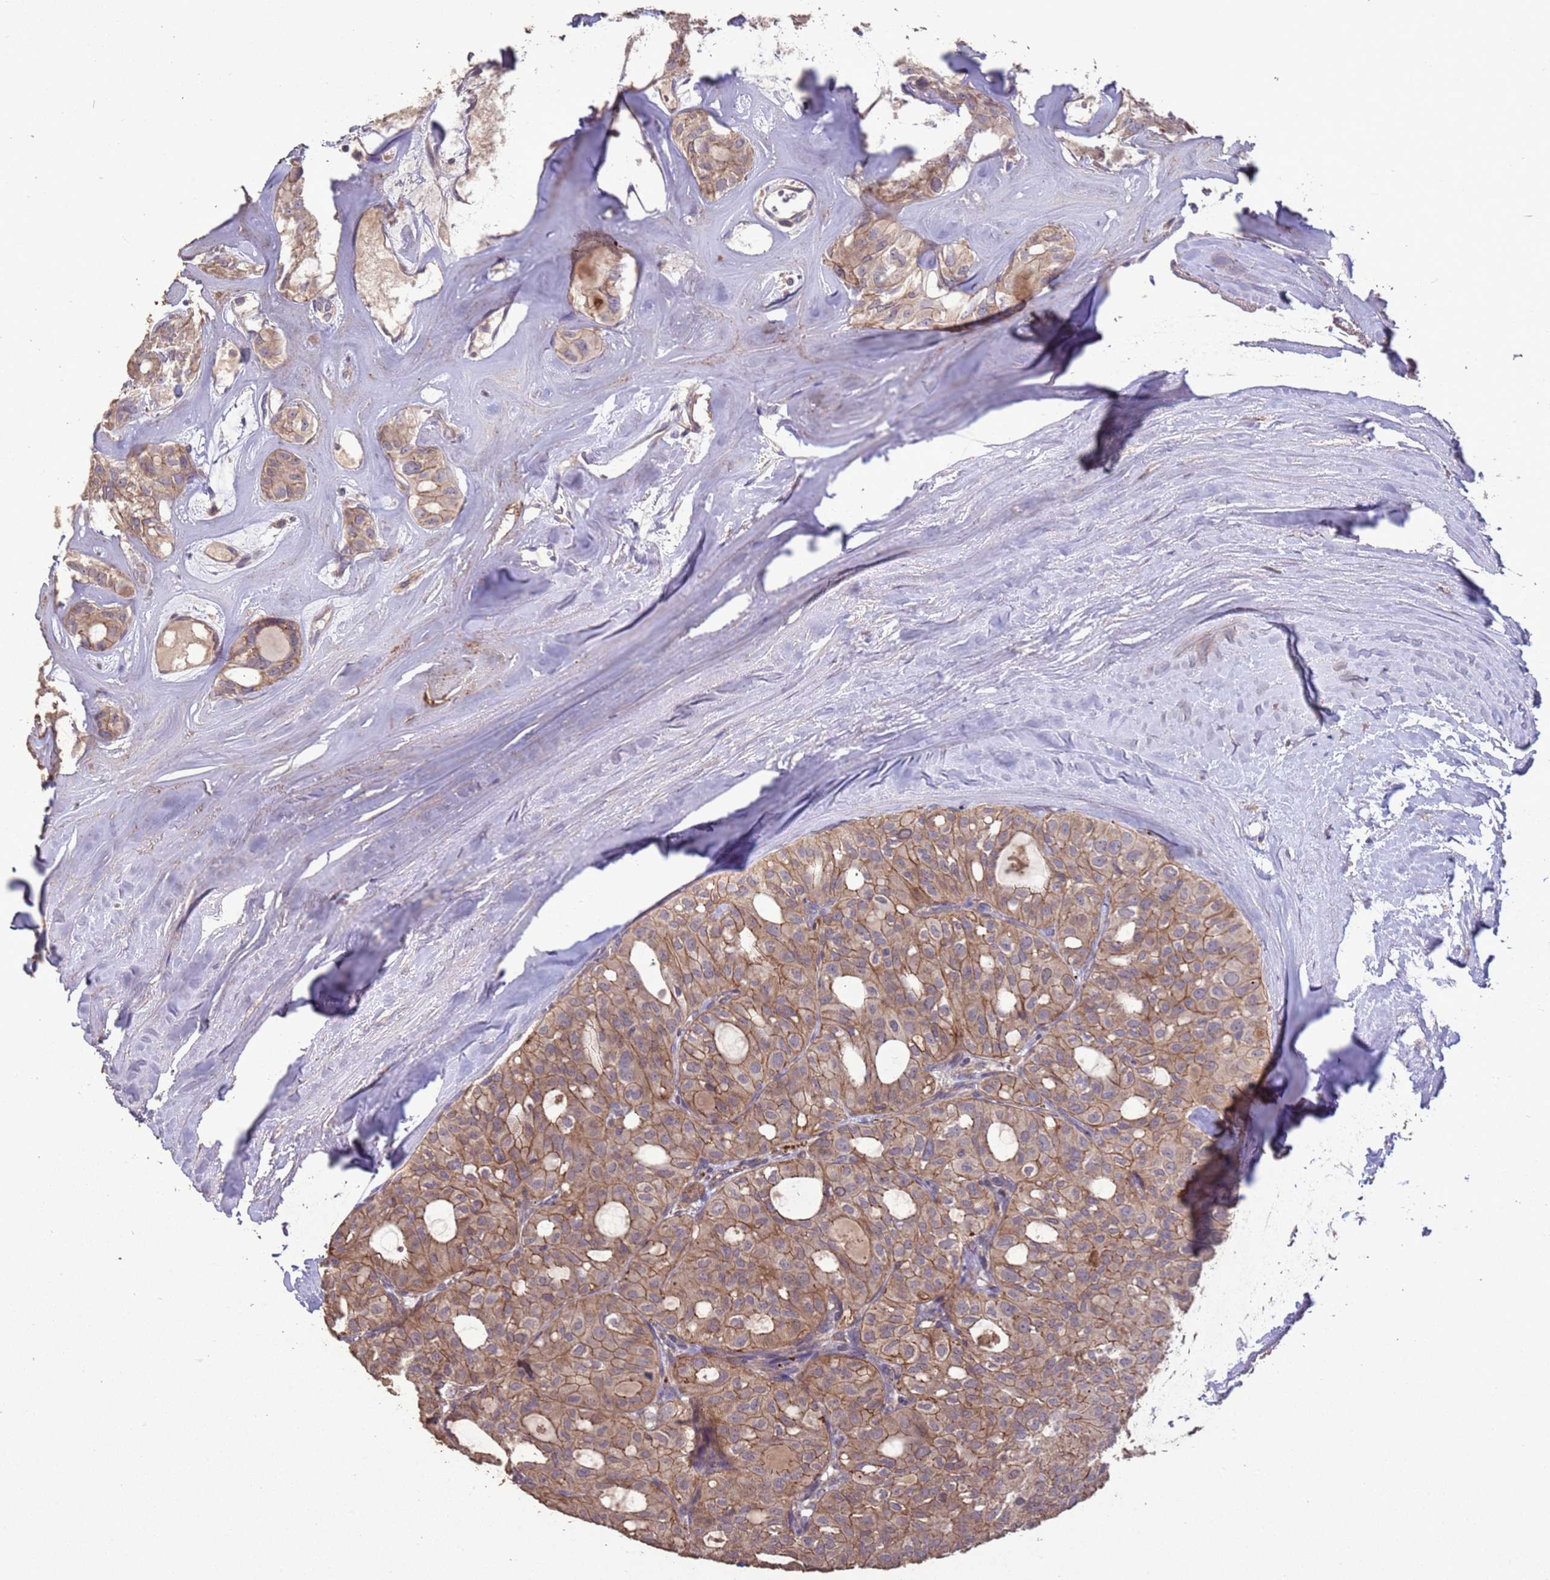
{"staining": {"intensity": "moderate", "quantity": ">75%", "location": "cytoplasmic/membranous"}, "tissue": "thyroid cancer", "cell_type": "Tumor cells", "image_type": "cancer", "snomed": [{"axis": "morphology", "description": "Follicular adenoma carcinoma, NOS"}, {"axis": "topography", "description": "Thyroid gland"}], "caption": "Protein expression analysis of human thyroid cancer (follicular adenoma carcinoma) reveals moderate cytoplasmic/membranous positivity in about >75% of tumor cells.", "gene": "SLC9B2", "patient": {"sex": "male", "age": 75}}